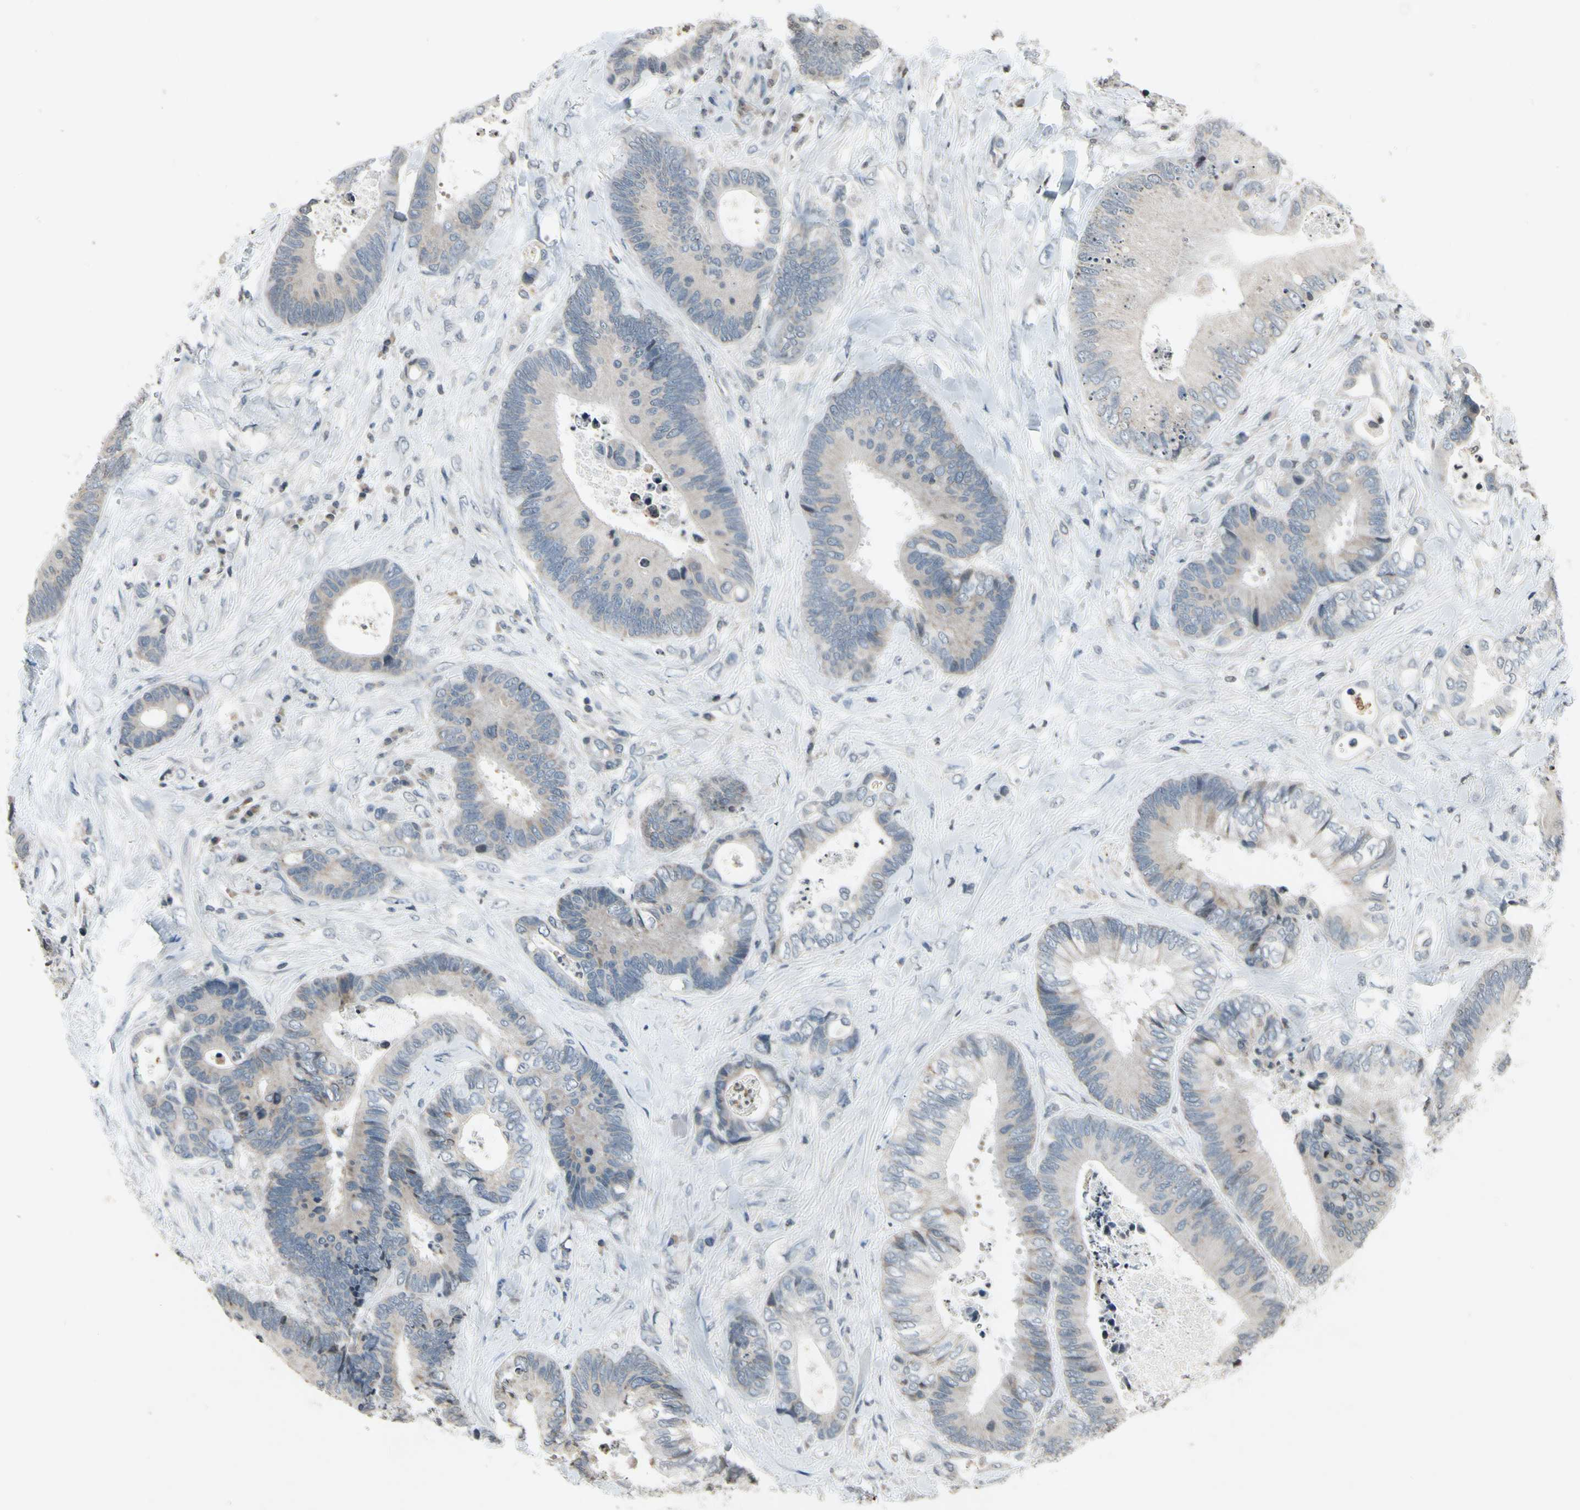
{"staining": {"intensity": "weak", "quantity": ">75%", "location": "cytoplasmic/membranous"}, "tissue": "colorectal cancer", "cell_type": "Tumor cells", "image_type": "cancer", "snomed": [{"axis": "morphology", "description": "Adenocarcinoma, NOS"}, {"axis": "topography", "description": "Rectum"}], "caption": "Protein expression analysis of colorectal cancer (adenocarcinoma) exhibits weak cytoplasmic/membranous positivity in about >75% of tumor cells.", "gene": "CLDN11", "patient": {"sex": "male", "age": 55}}